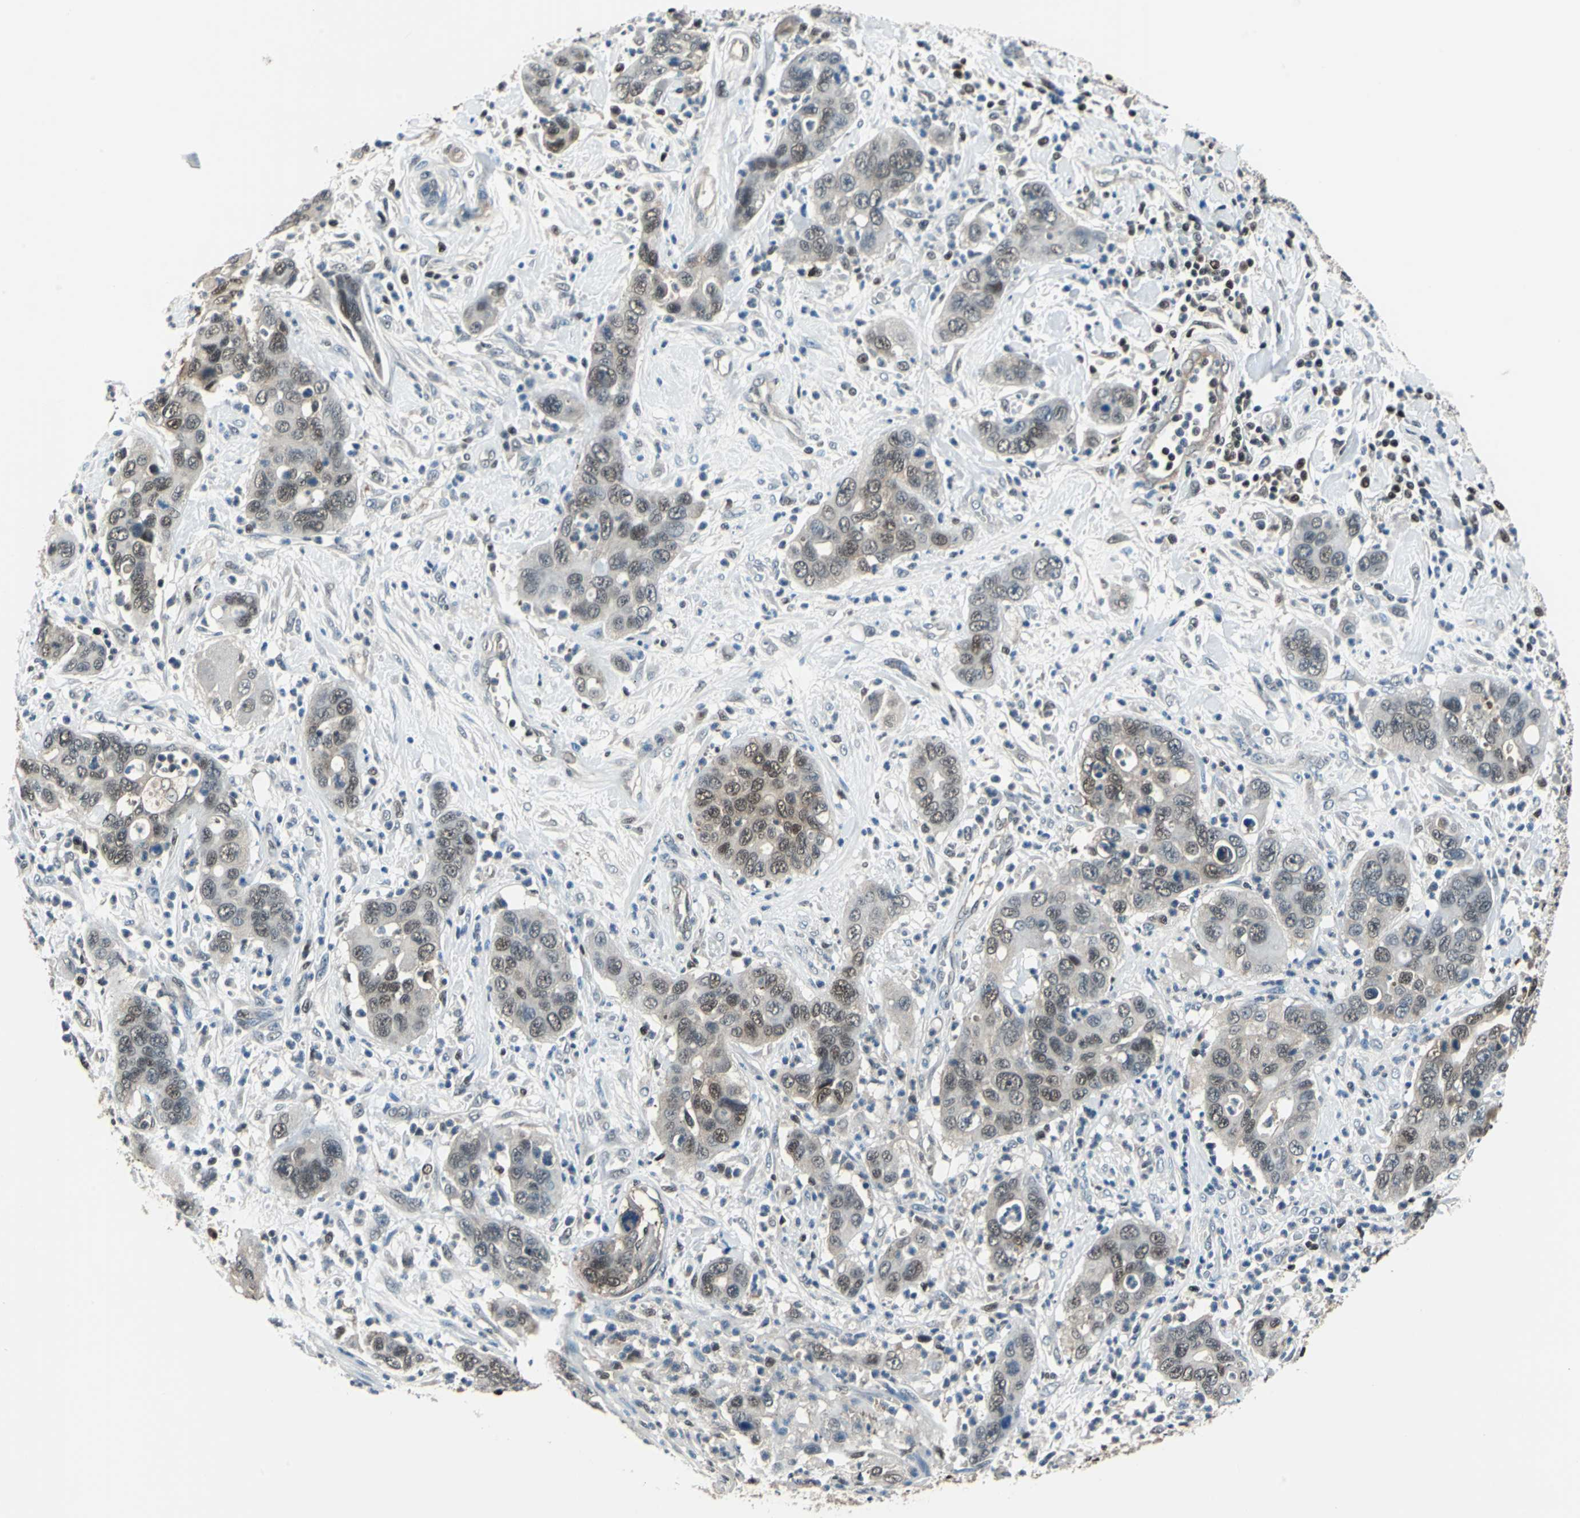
{"staining": {"intensity": "weak", "quantity": "25%-75%", "location": "cytoplasmic/membranous,nuclear"}, "tissue": "pancreatic cancer", "cell_type": "Tumor cells", "image_type": "cancer", "snomed": [{"axis": "morphology", "description": "Adenocarcinoma, NOS"}, {"axis": "topography", "description": "Pancreas"}], "caption": "A photomicrograph of pancreatic cancer stained for a protein exhibits weak cytoplasmic/membranous and nuclear brown staining in tumor cells.", "gene": "PSME1", "patient": {"sex": "female", "age": 71}}